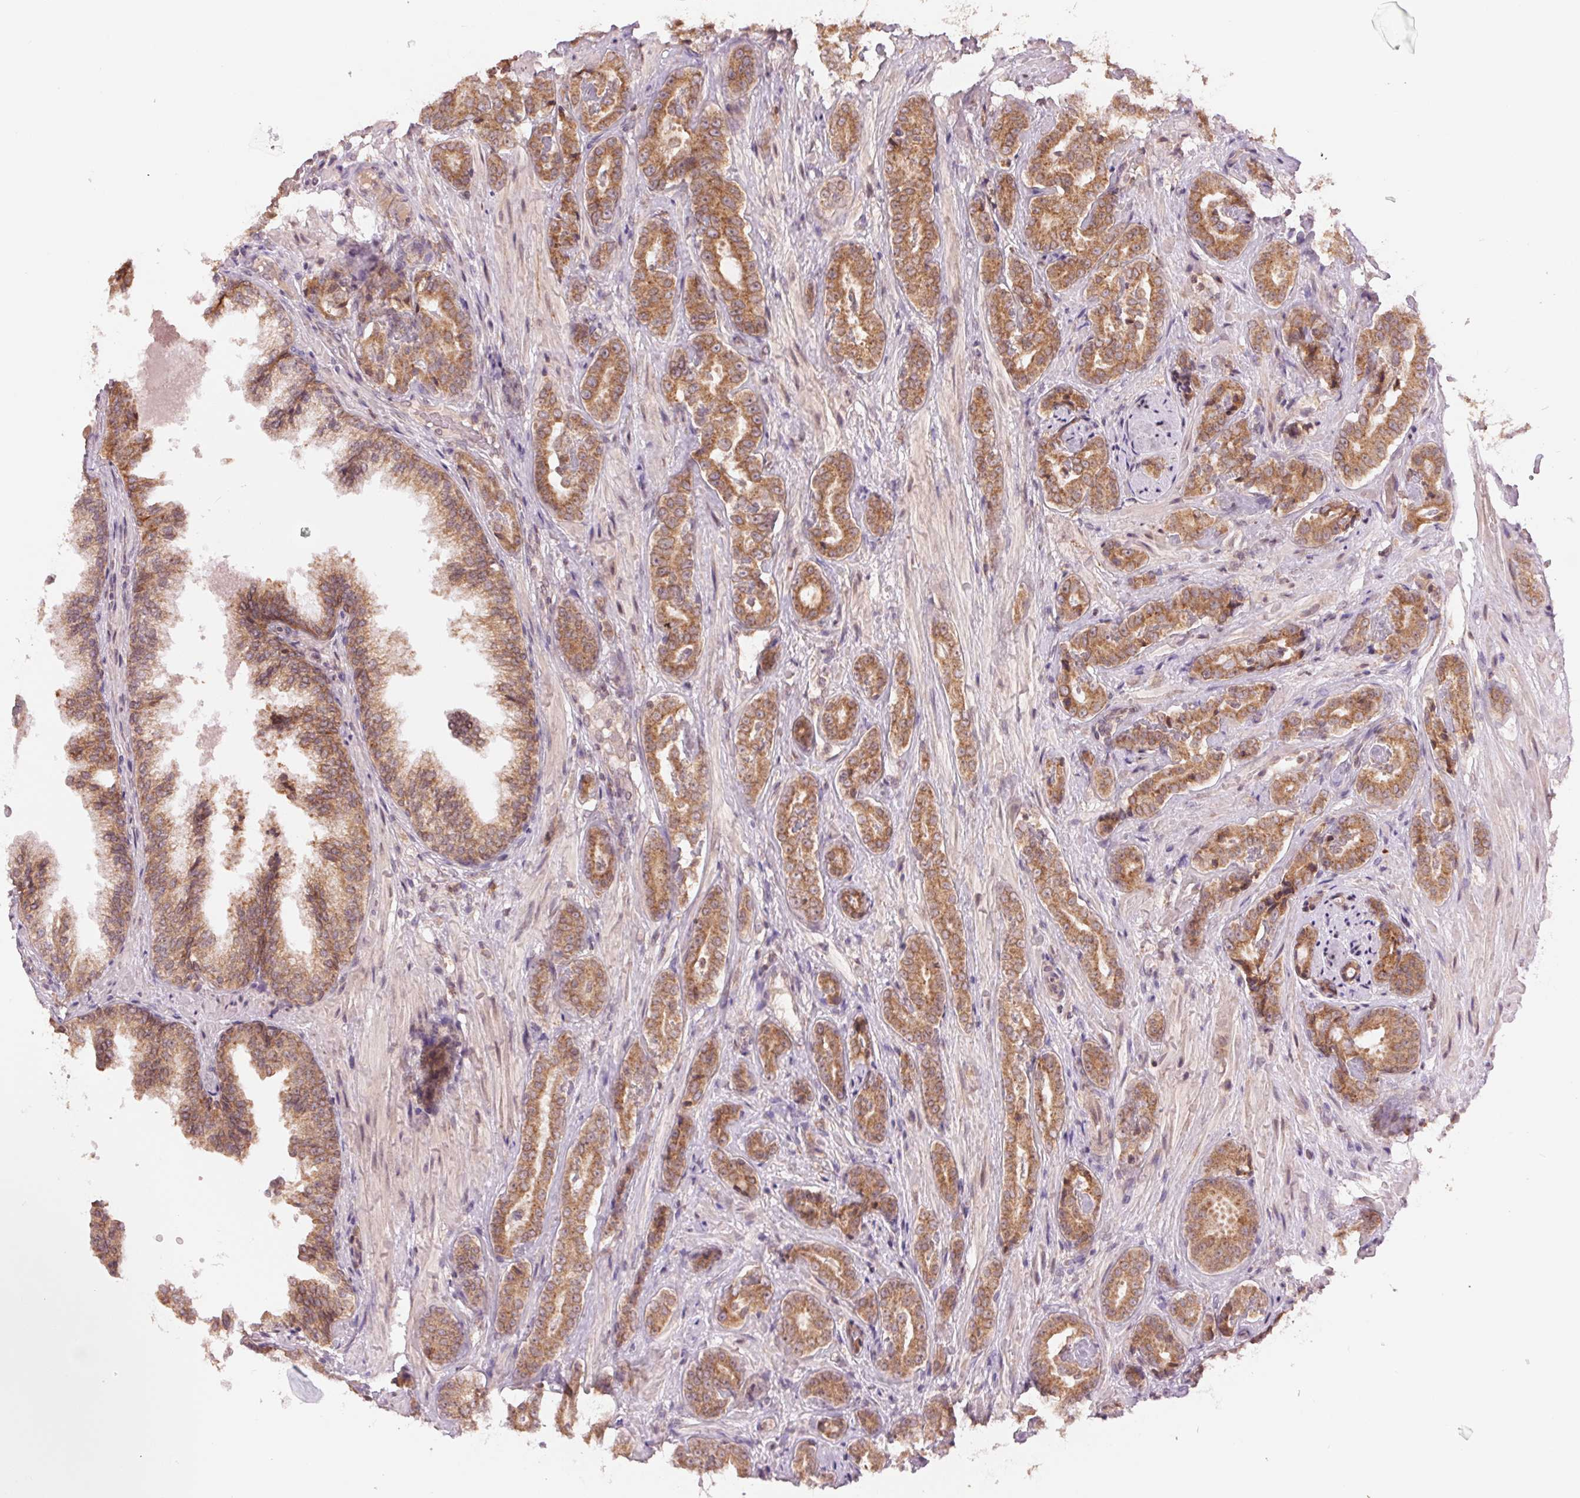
{"staining": {"intensity": "moderate", "quantity": ">75%", "location": "cytoplasmic/membranous"}, "tissue": "prostate cancer", "cell_type": "Tumor cells", "image_type": "cancer", "snomed": [{"axis": "morphology", "description": "Adenocarcinoma, High grade"}, {"axis": "topography", "description": "Prostate"}], "caption": "High-power microscopy captured an immunohistochemistry (IHC) image of prostate adenocarcinoma (high-grade), revealing moderate cytoplasmic/membranous staining in about >75% of tumor cells. The staining was performed using DAB to visualize the protein expression in brown, while the nuclei were stained in blue with hematoxylin (Magnification: 20x).", "gene": "TECR", "patient": {"sex": "male", "age": 71}}